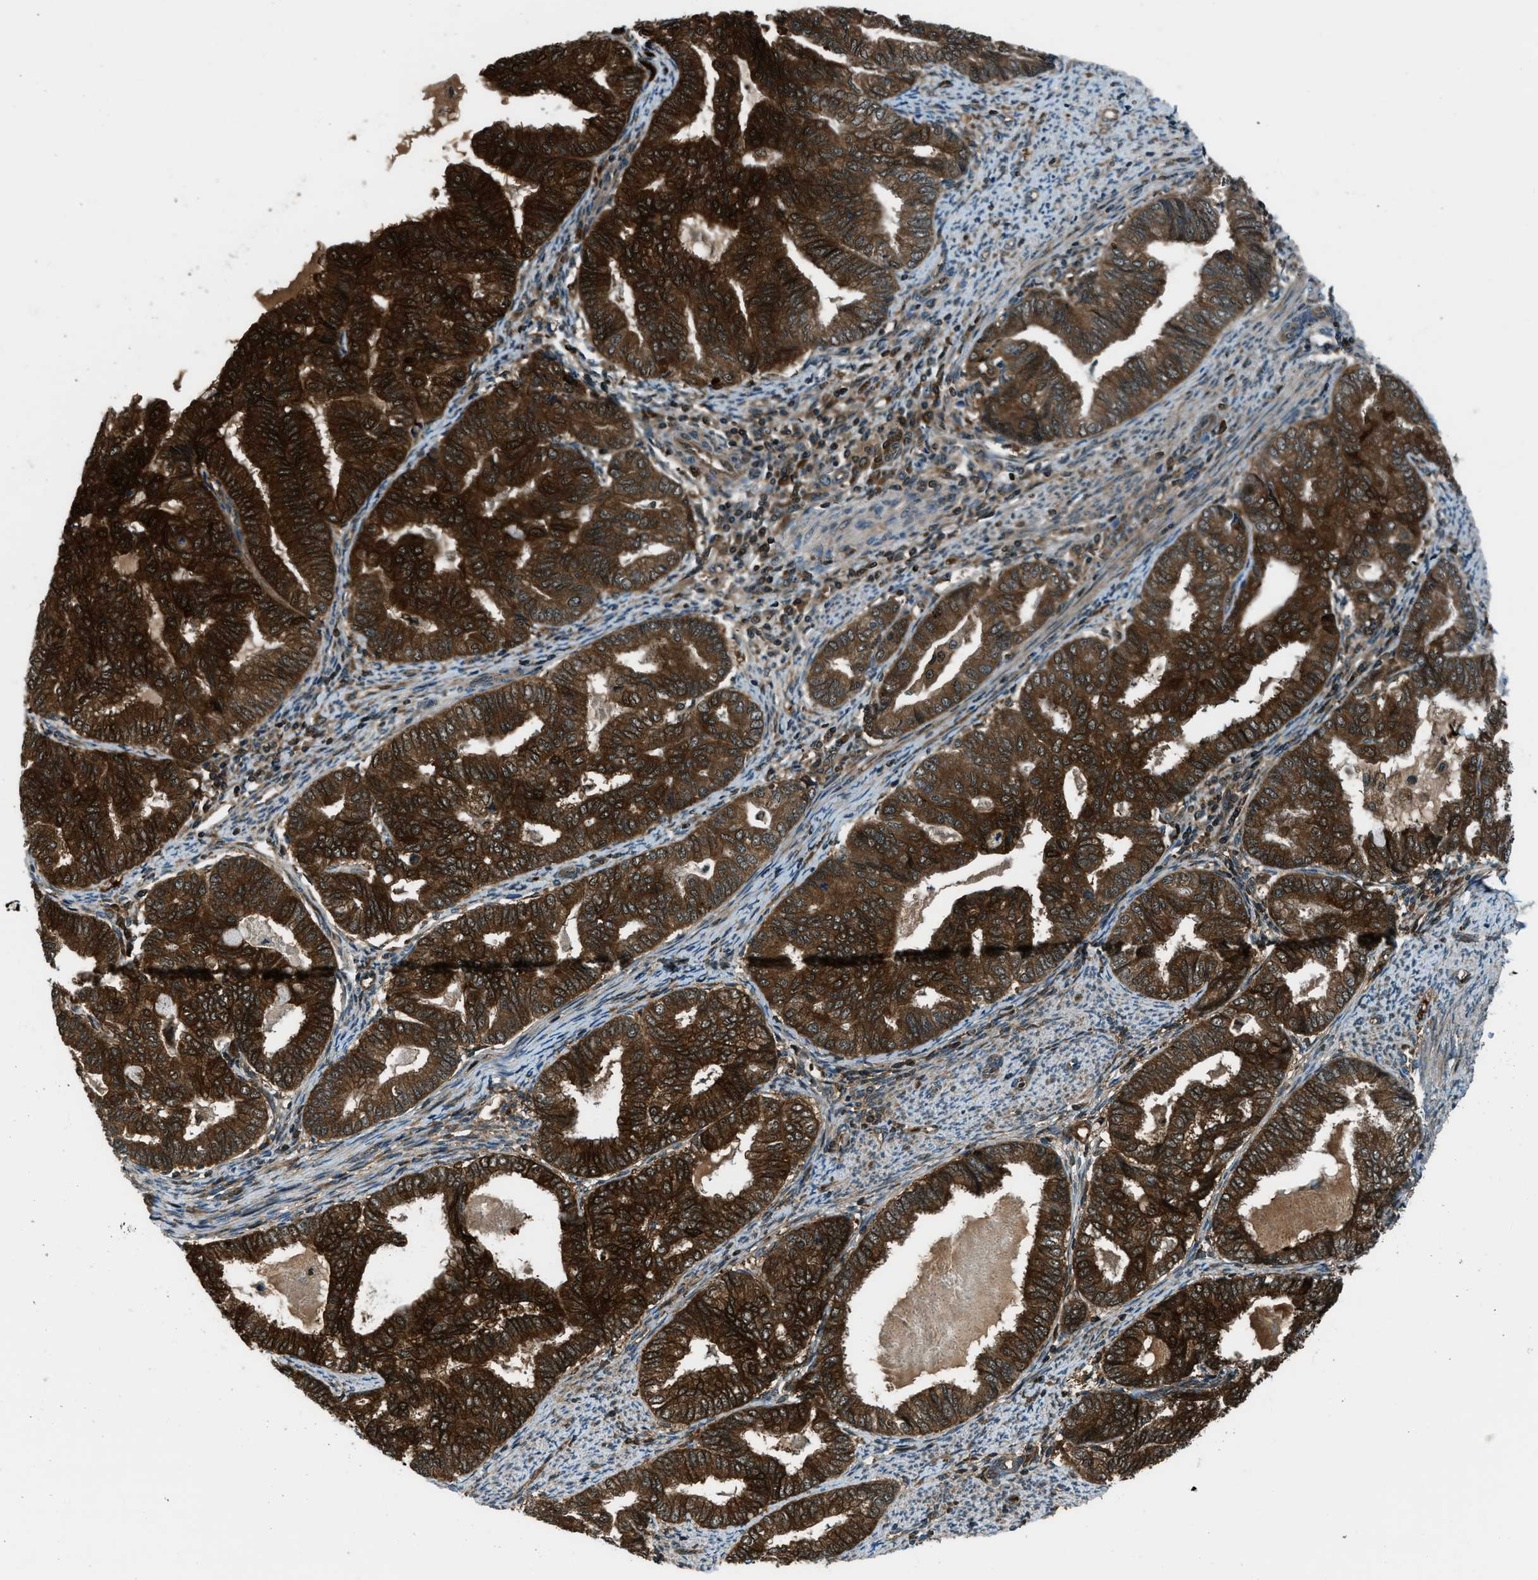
{"staining": {"intensity": "strong", "quantity": ">75%", "location": "cytoplasmic/membranous"}, "tissue": "endometrial cancer", "cell_type": "Tumor cells", "image_type": "cancer", "snomed": [{"axis": "morphology", "description": "Adenocarcinoma, NOS"}, {"axis": "topography", "description": "Endometrium"}], "caption": "This is an image of IHC staining of endometrial cancer, which shows strong positivity in the cytoplasmic/membranous of tumor cells.", "gene": "HEBP2", "patient": {"sex": "female", "age": 79}}